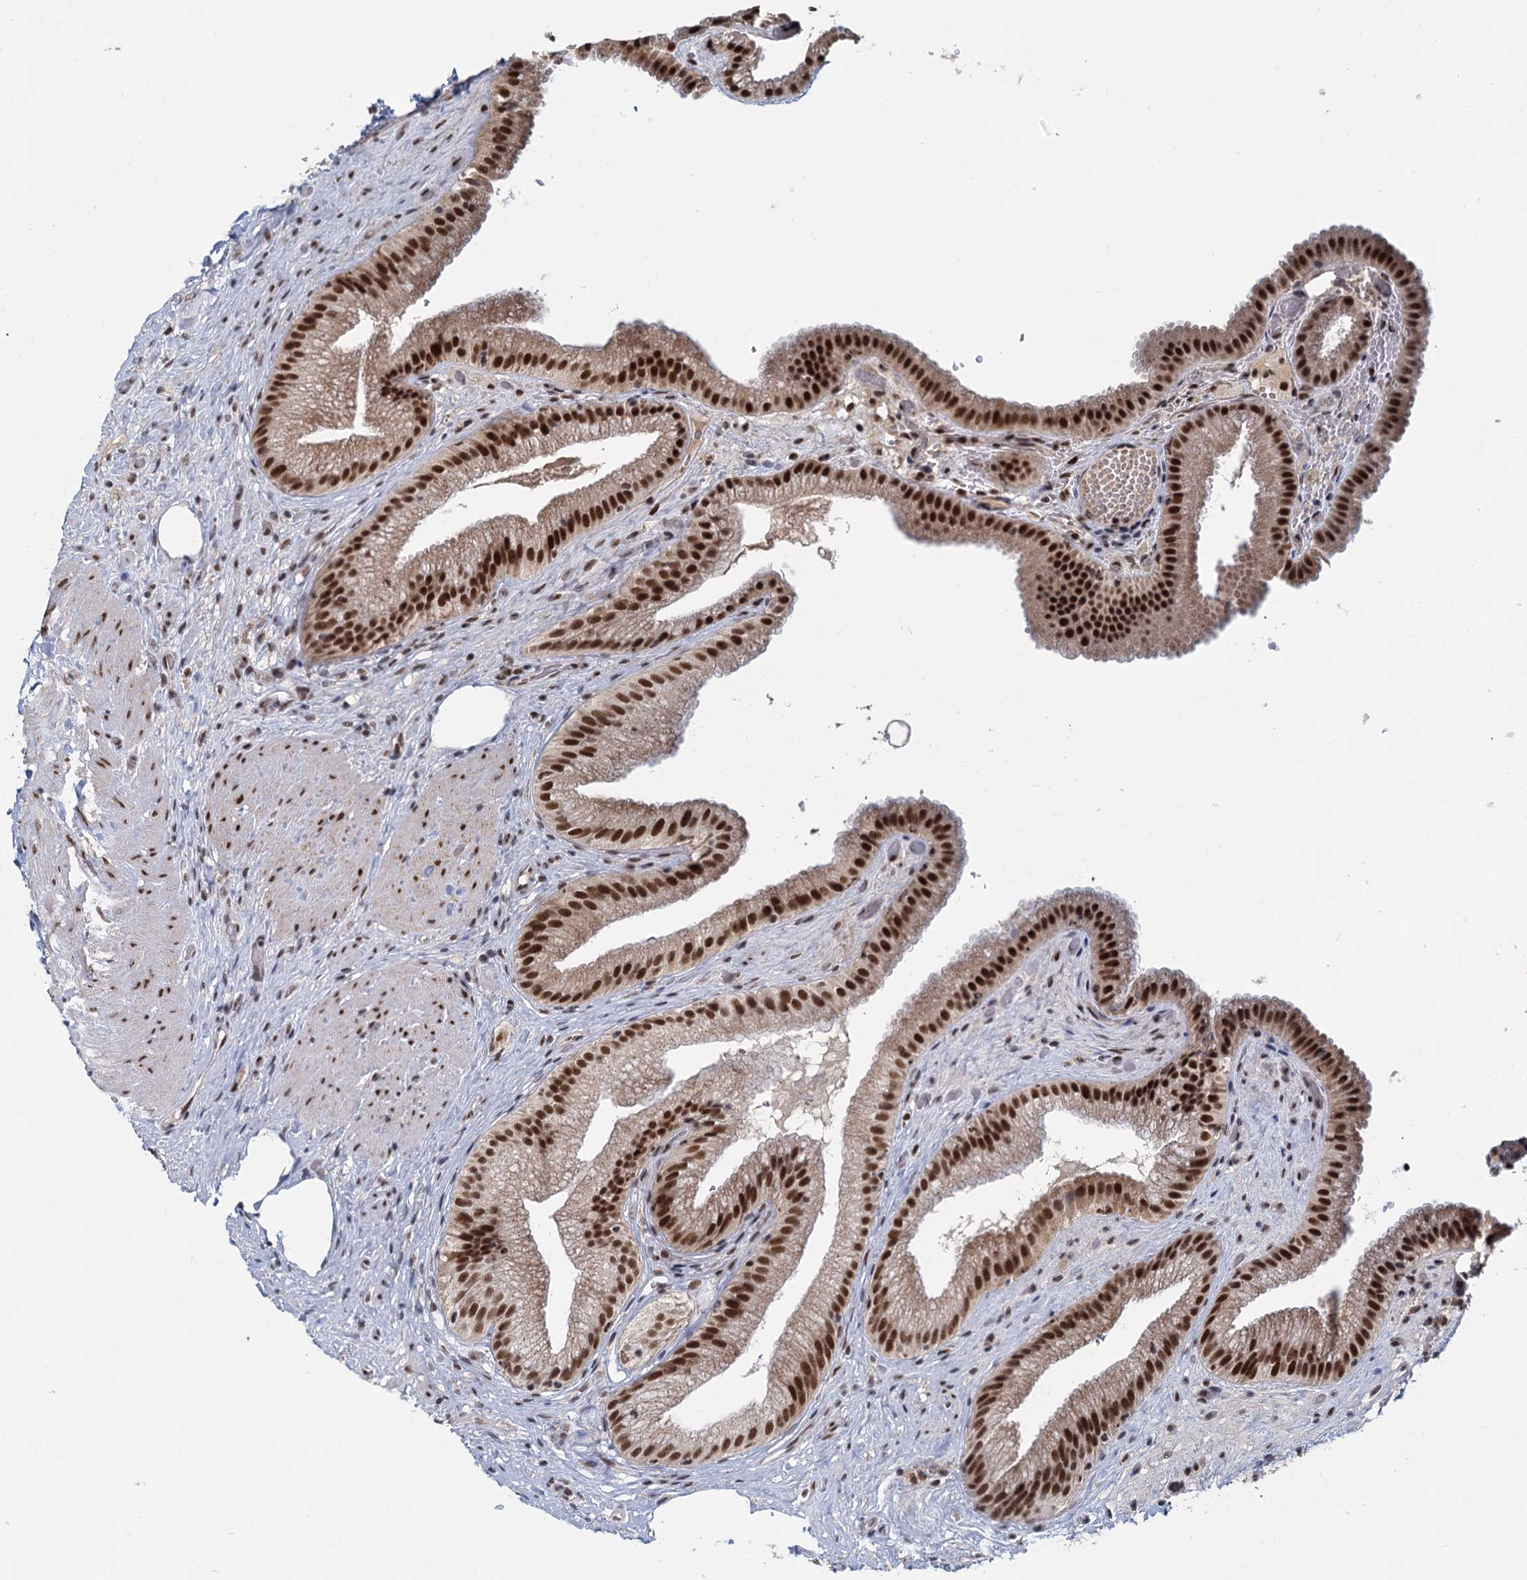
{"staining": {"intensity": "strong", "quantity": ">75%", "location": "nuclear"}, "tissue": "gallbladder", "cell_type": "Glandular cells", "image_type": "normal", "snomed": [{"axis": "morphology", "description": "Normal tissue, NOS"}, {"axis": "morphology", "description": "Inflammation, NOS"}, {"axis": "topography", "description": "Gallbladder"}], "caption": "IHC micrograph of normal human gallbladder stained for a protein (brown), which reveals high levels of strong nuclear expression in about >75% of glandular cells.", "gene": "WBP4", "patient": {"sex": "male", "age": 51}}